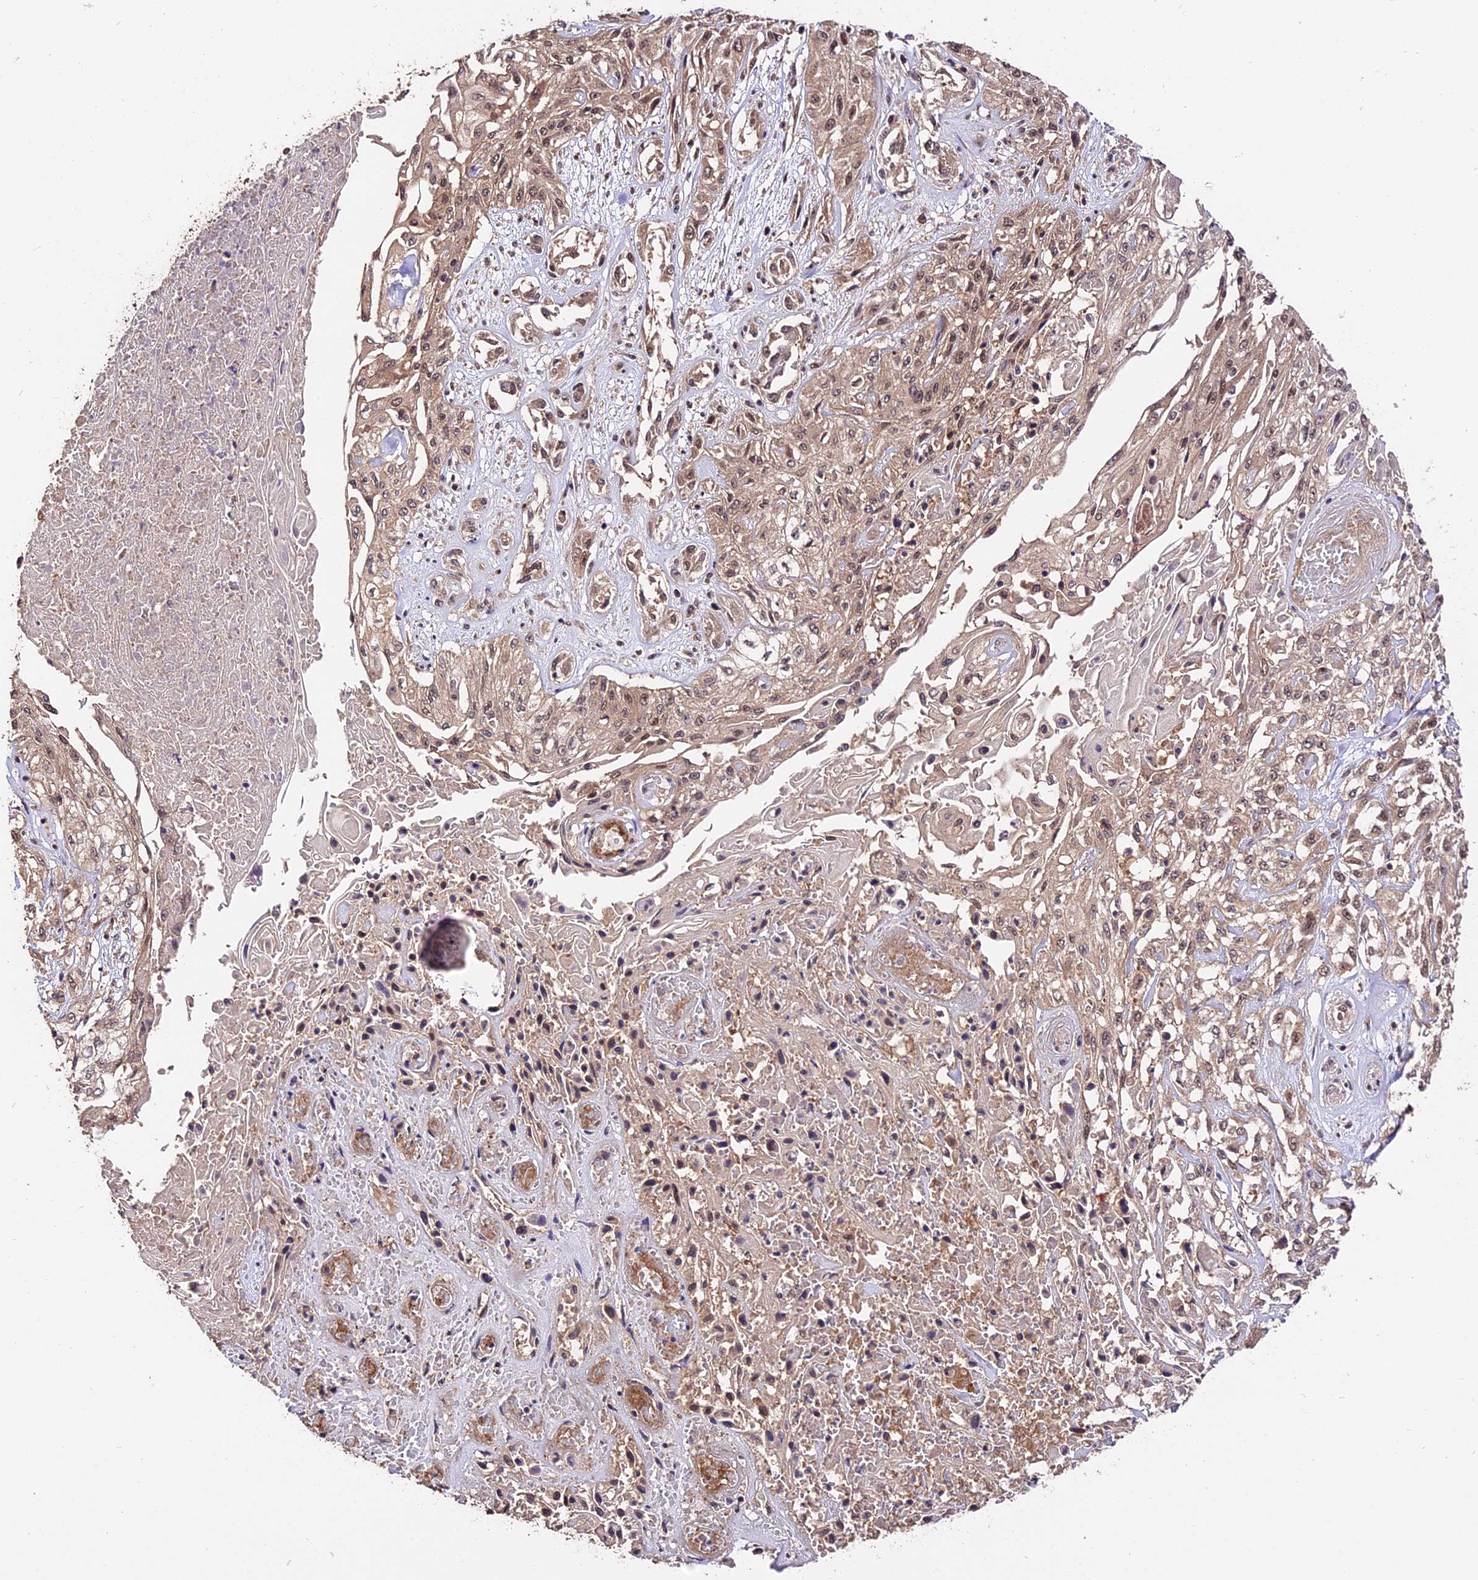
{"staining": {"intensity": "weak", "quantity": "25%-75%", "location": "cytoplasmic/membranous,nuclear"}, "tissue": "skin cancer", "cell_type": "Tumor cells", "image_type": "cancer", "snomed": [{"axis": "morphology", "description": "Squamous cell carcinoma, NOS"}, {"axis": "morphology", "description": "Squamous cell carcinoma, metastatic, NOS"}, {"axis": "topography", "description": "Skin"}, {"axis": "topography", "description": "Lymph node"}], "caption": "Protein expression analysis of human skin cancer (metastatic squamous cell carcinoma) reveals weak cytoplasmic/membranous and nuclear expression in approximately 25%-75% of tumor cells.", "gene": "TRMT1", "patient": {"sex": "male", "age": 75}}